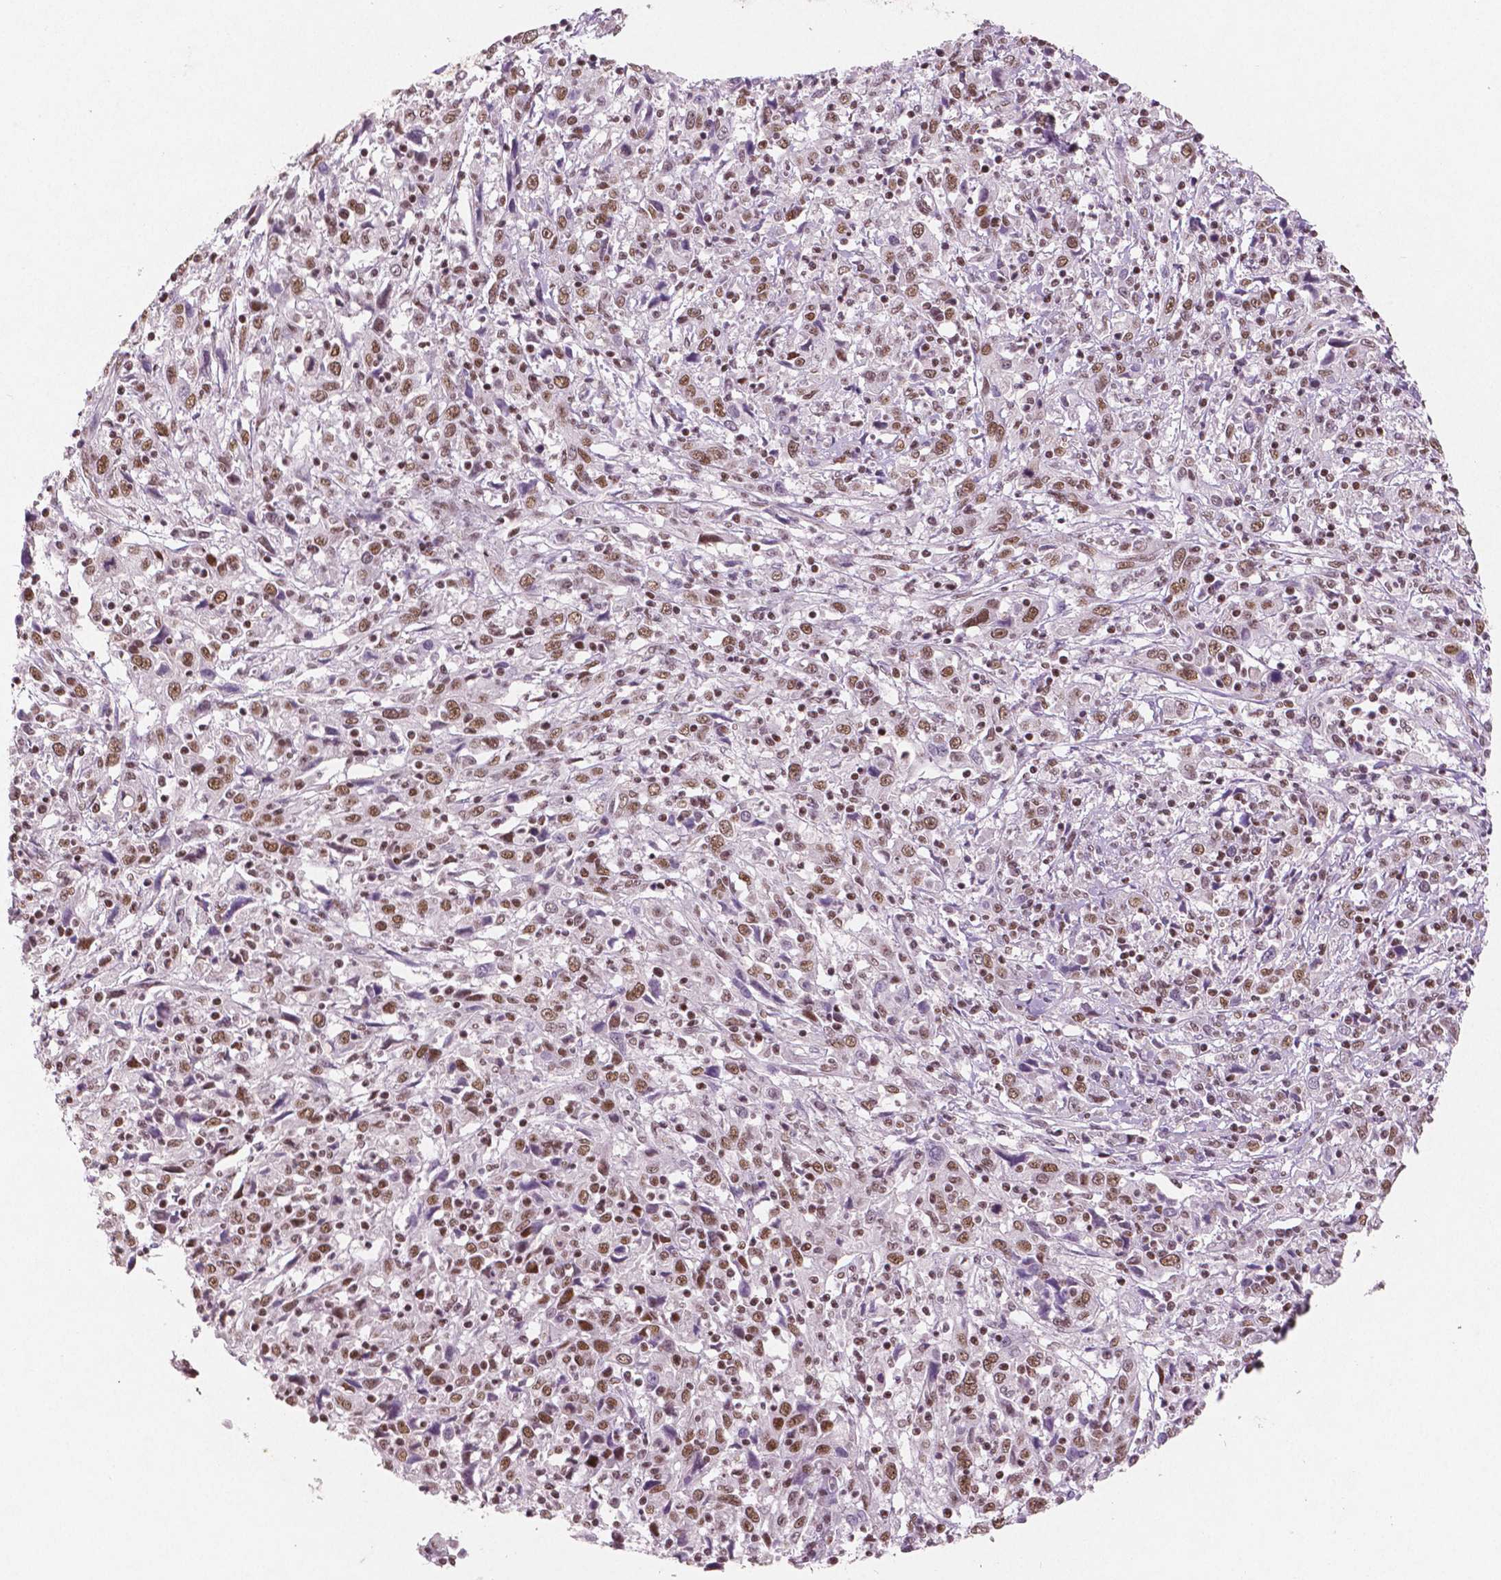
{"staining": {"intensity": "moderate", "quantity": ">75%", "location": "nuclear"}, "tissue": "cervical cancer", "cell_type": "Tumor cells", "image_type": "cancer", "snomed": [{"axis": "morphology", "description": "Squamous cell carcinoma, NOS"}, {"axis": "topography", "description": "Cervix"}], "caption": "IHC (DAB) staining of cervical squamous cell carcinoma displays moderate nuclear protein expression in about >75% of tumor cells. The staining was performed using DAB (3,3'-diaminobenzidine) to visualize the protein expression in brown, while the nuclei were stained in blue with hematoxylin (Magnification: 20x).", "gene": "BRD4", "patient": {"sex": "female", "age": 46}}